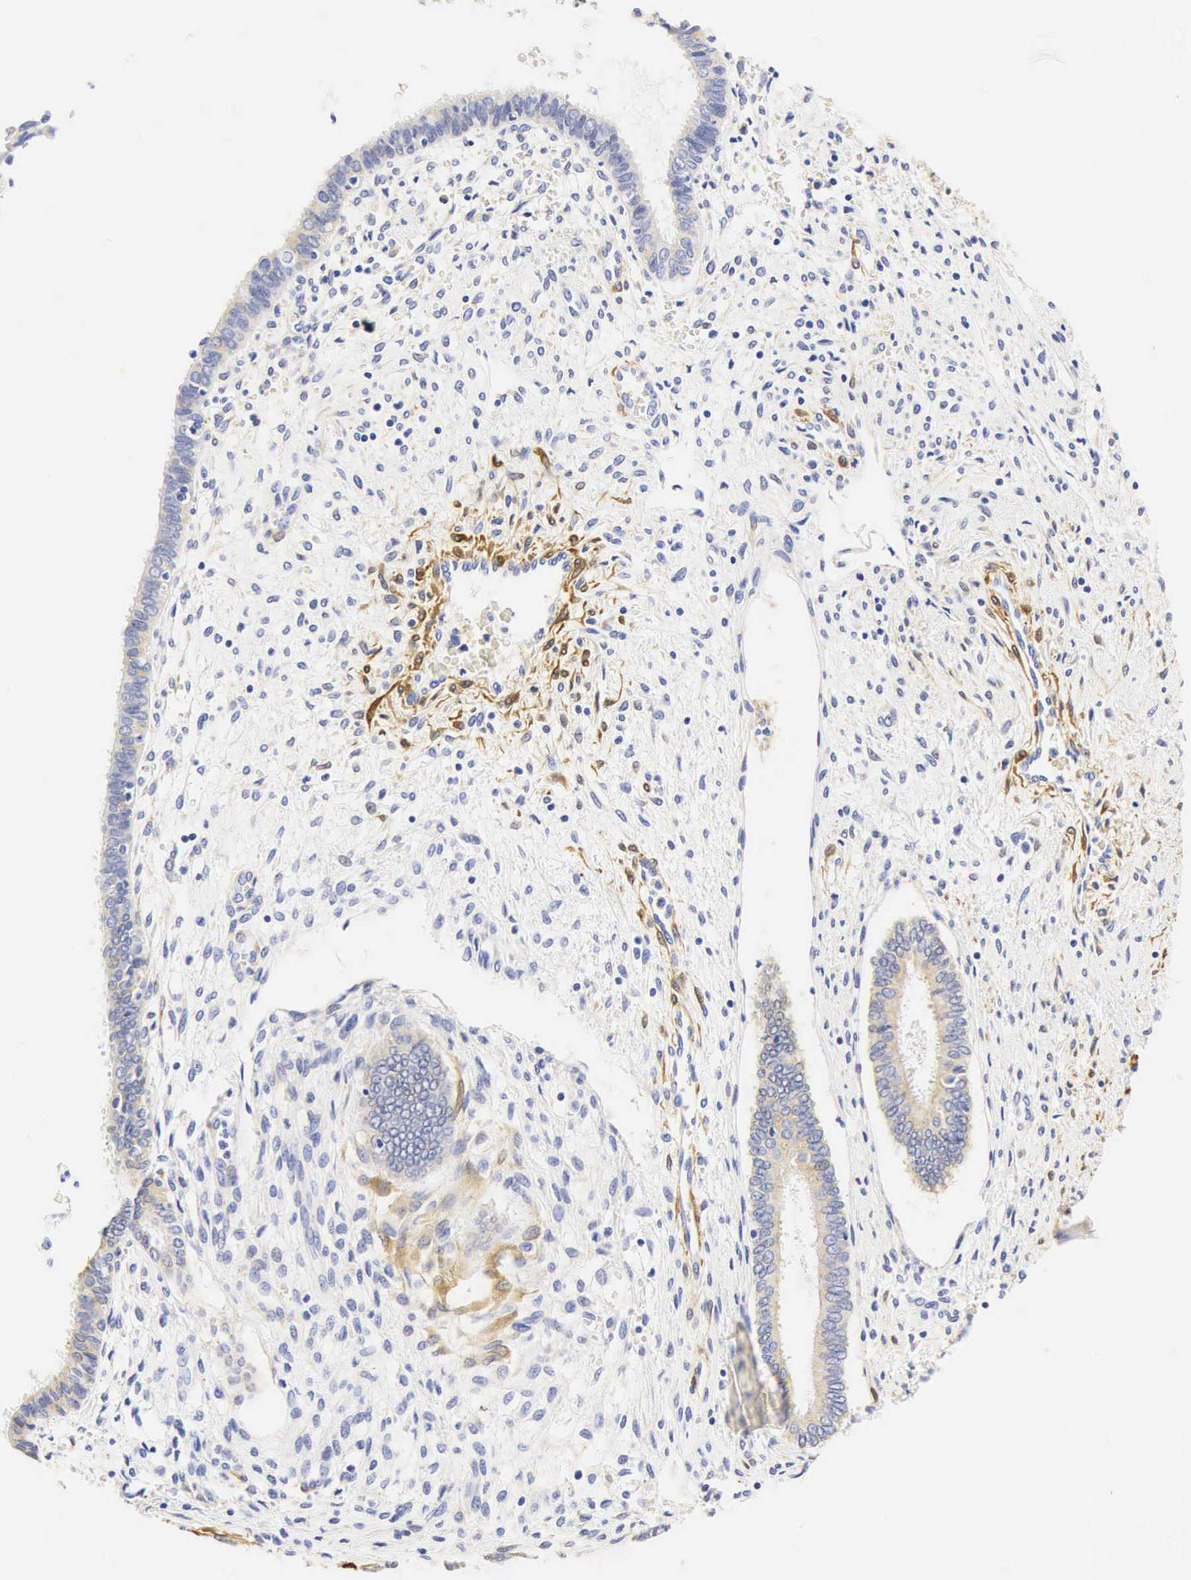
{"staining": {"intensity": "negative", "quantity": "none", "location": "none"}, "tissue": "cervical cancer", "cell_type": "Tumor cells", "image_type": "cancer", "snomed": [{"axis": "morphology", "description": "Normal tissue, NOS"}, {"axis": "morphology", "description": "Adenocarcinoma, NOS"}, {"axis": "topography", "description": "Cervix"}], "caption": "This is an immunohistochemistry (IHC) histopathology image of adenocarcinoma (cervical). There is no positivity in tumor cells.", "gene": "CNN1", "patient": {"sex": "female", "age": 34}}